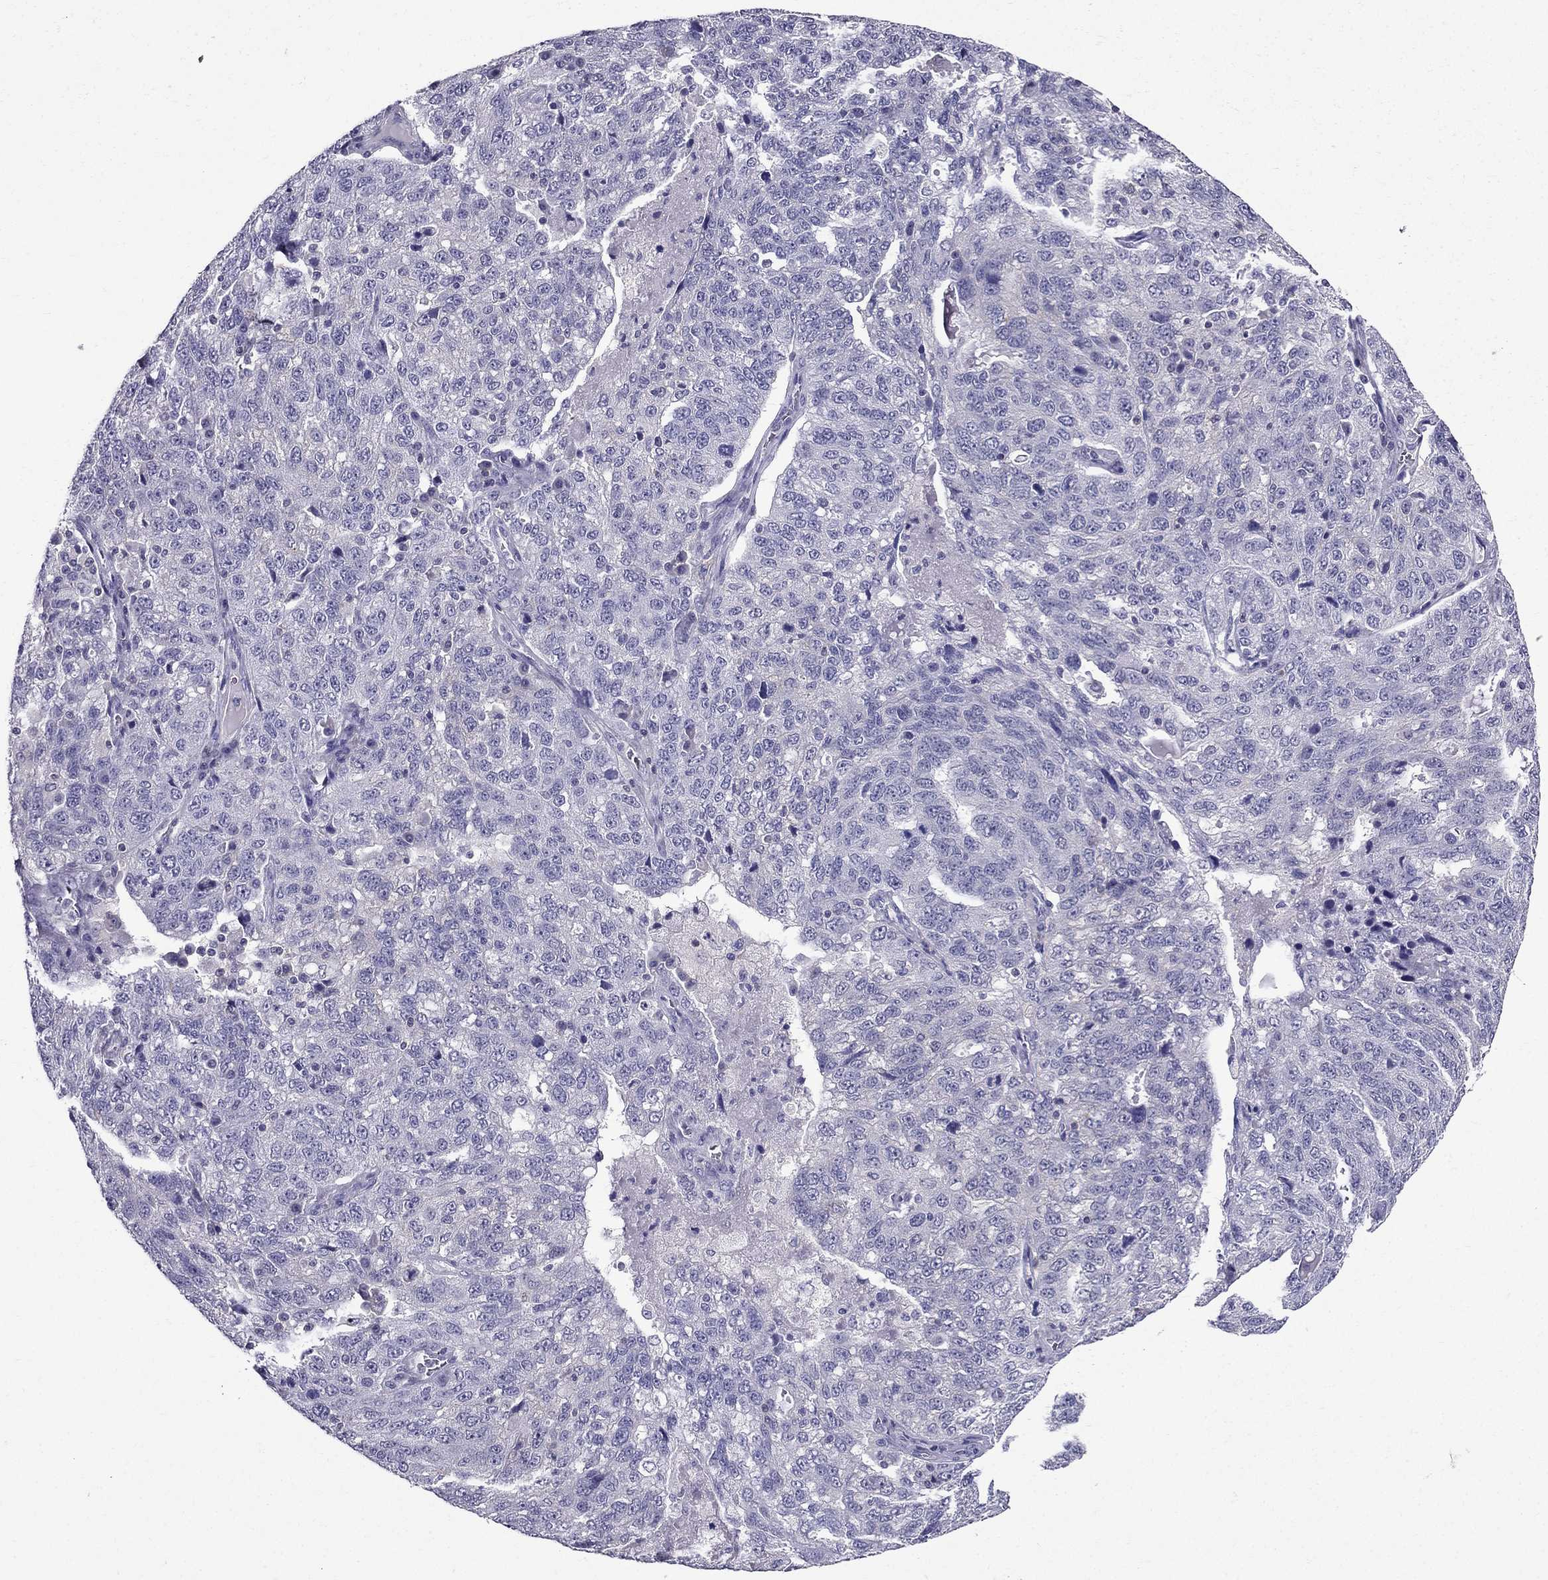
{"staining": {"intensity": "negative", "quantity": "none", "location": "none"}, "tissue": "ovarian cancer", "cell_type": "Tumor cells", "image_type": "cancer", "snomed": [{"axis": "morphology", "description": "Cystadenocarcinoma, serous, NOS"}, {"axis": "topography", "description": "Ovary"}], "caption": "This is an IHC histopathology image of ovarian serous cystadenocarcinoma. There is no expression in tumor cells.", "gene": "AAK1", "patient": {"sex": "female", "age": 71}}